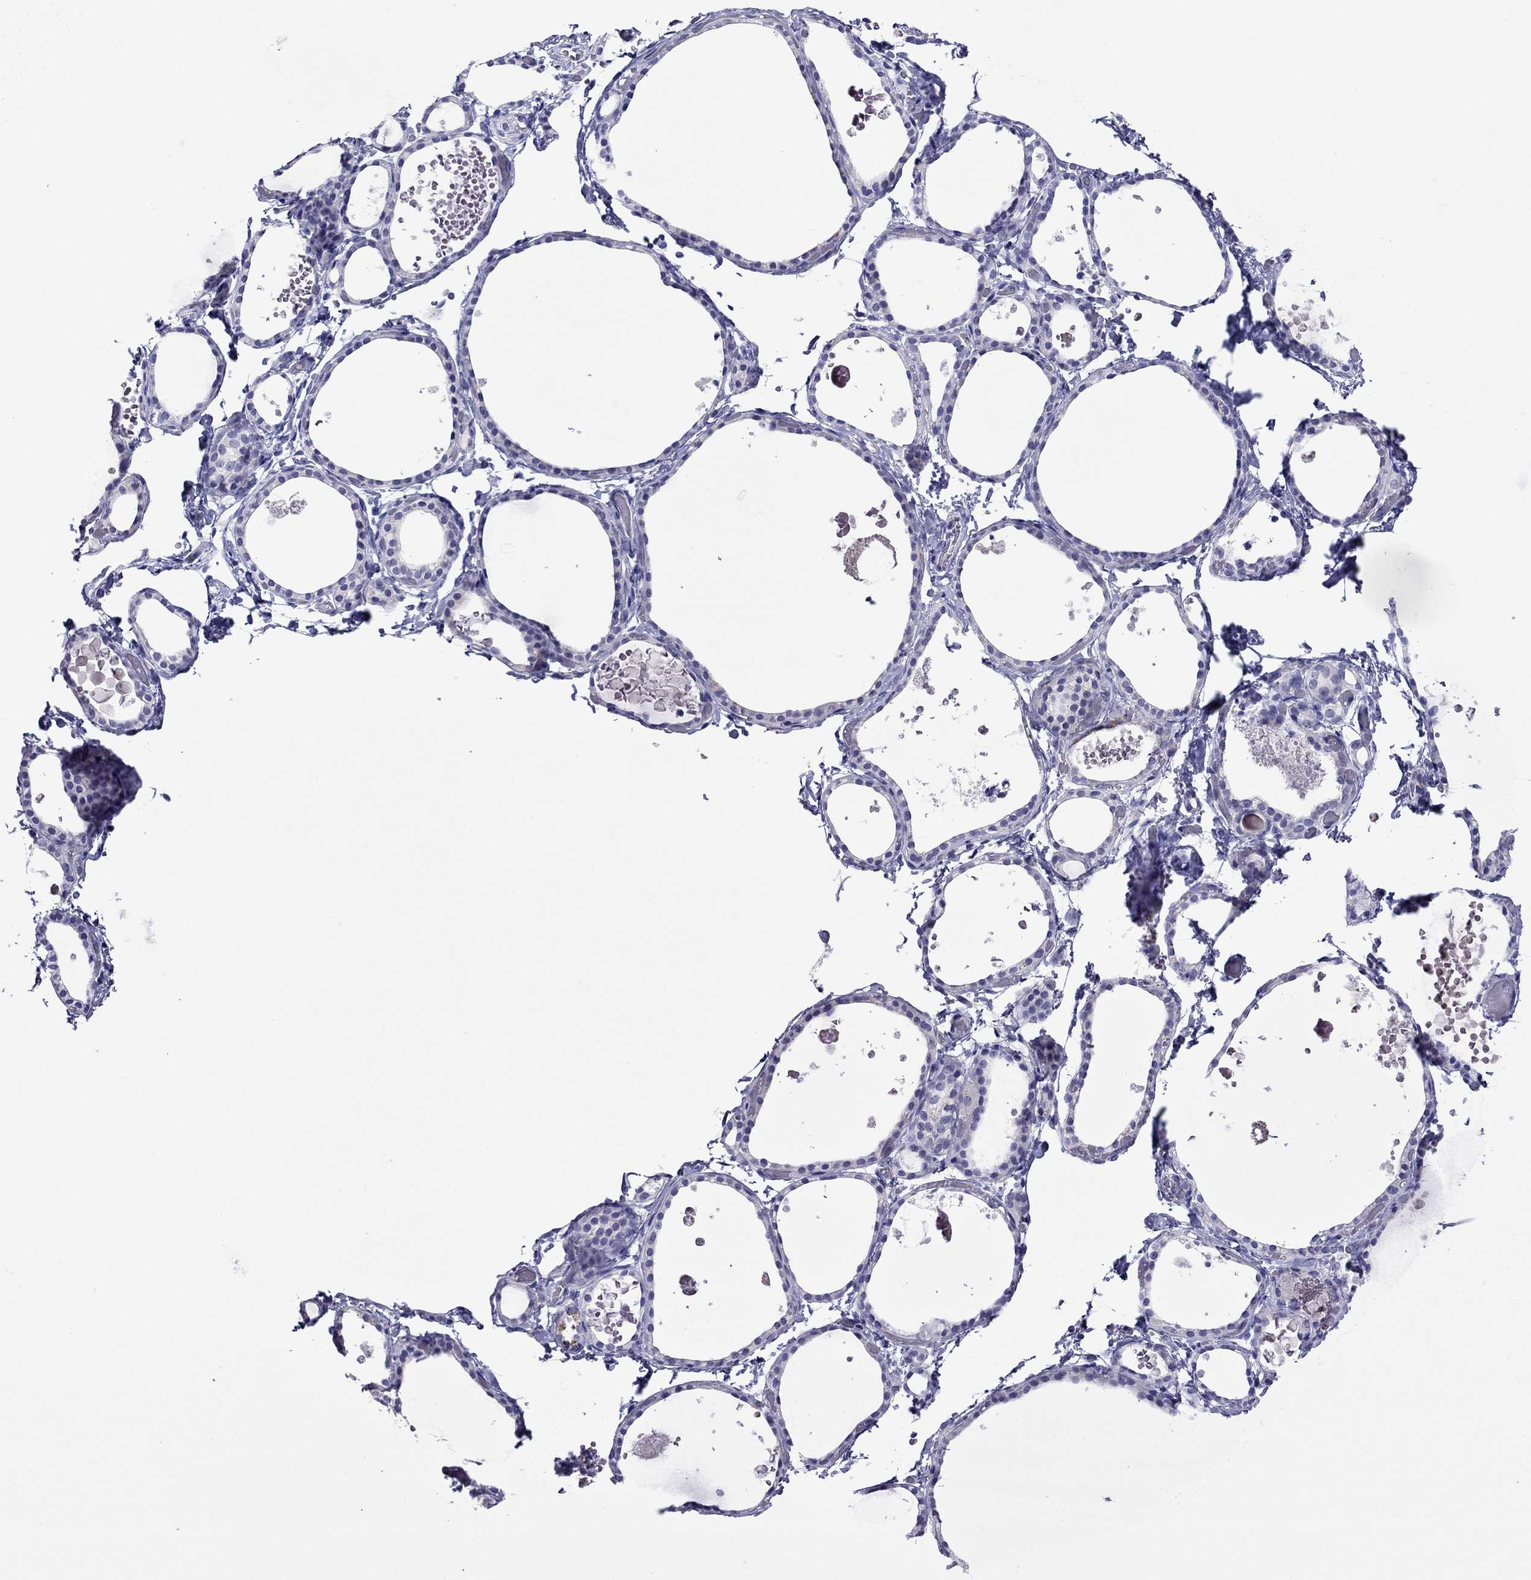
{"staining": {"intensity": "negative", "quantity": "none", "location": "none"}, "tissue": "thyroid gland", "cell_type": "Glandular cells", "image_type": "normal", "snomed": [{"axis": "morphology", "description": "Normal tissue, NOS"}, {"axis": "topography", "description": "Thyroid gland"}], "caption": "Normal thyroid gland was stained to show a protein in brown. There is no significant positivity in glandular cells. (DAB (3,3'-diaminobenzidine) immunohistochemistry (IHC) visualized using brightfield microscopy, high magnification).", "gene": "PCDHA6", "patient": {"sex": "female", "age": 56}}